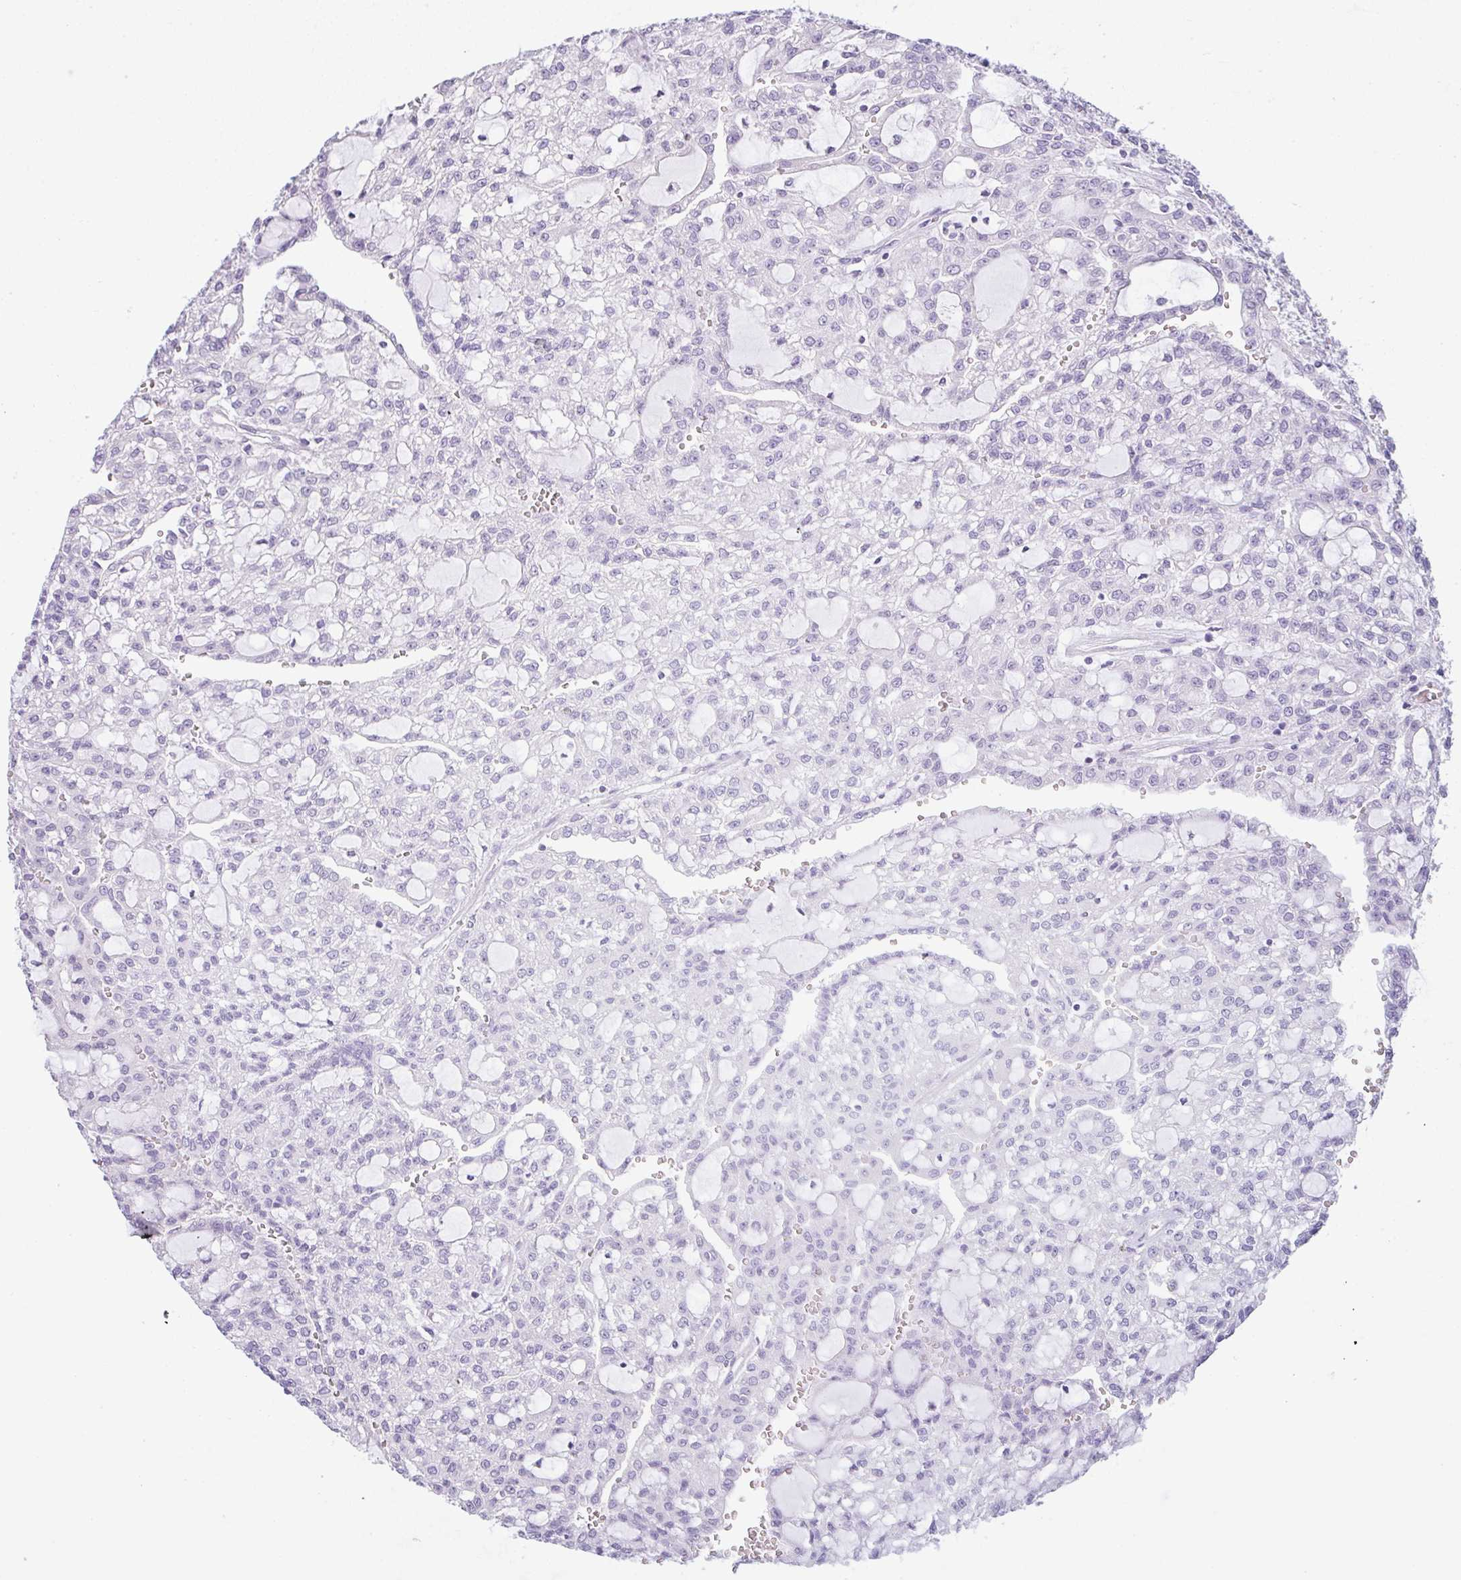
{"staining": {"intensity": "negative", "quantity": "none", "location": "none"}, "tissue": "renal cancer", "cell_type": "Tumor cells", "image_type": "cancer", "snomed": [{"axis": "morphology", "description": "Adenocarcinoma, NOS"}, {"axis": "topography", "description": "Kidney"}], "caption": "Protein analysis of adenocarcinoma (renal) reveals no significant positivity in tumor cells.", "gene": "LPAR4", "patient": {"sex": "male", "age": 63}}